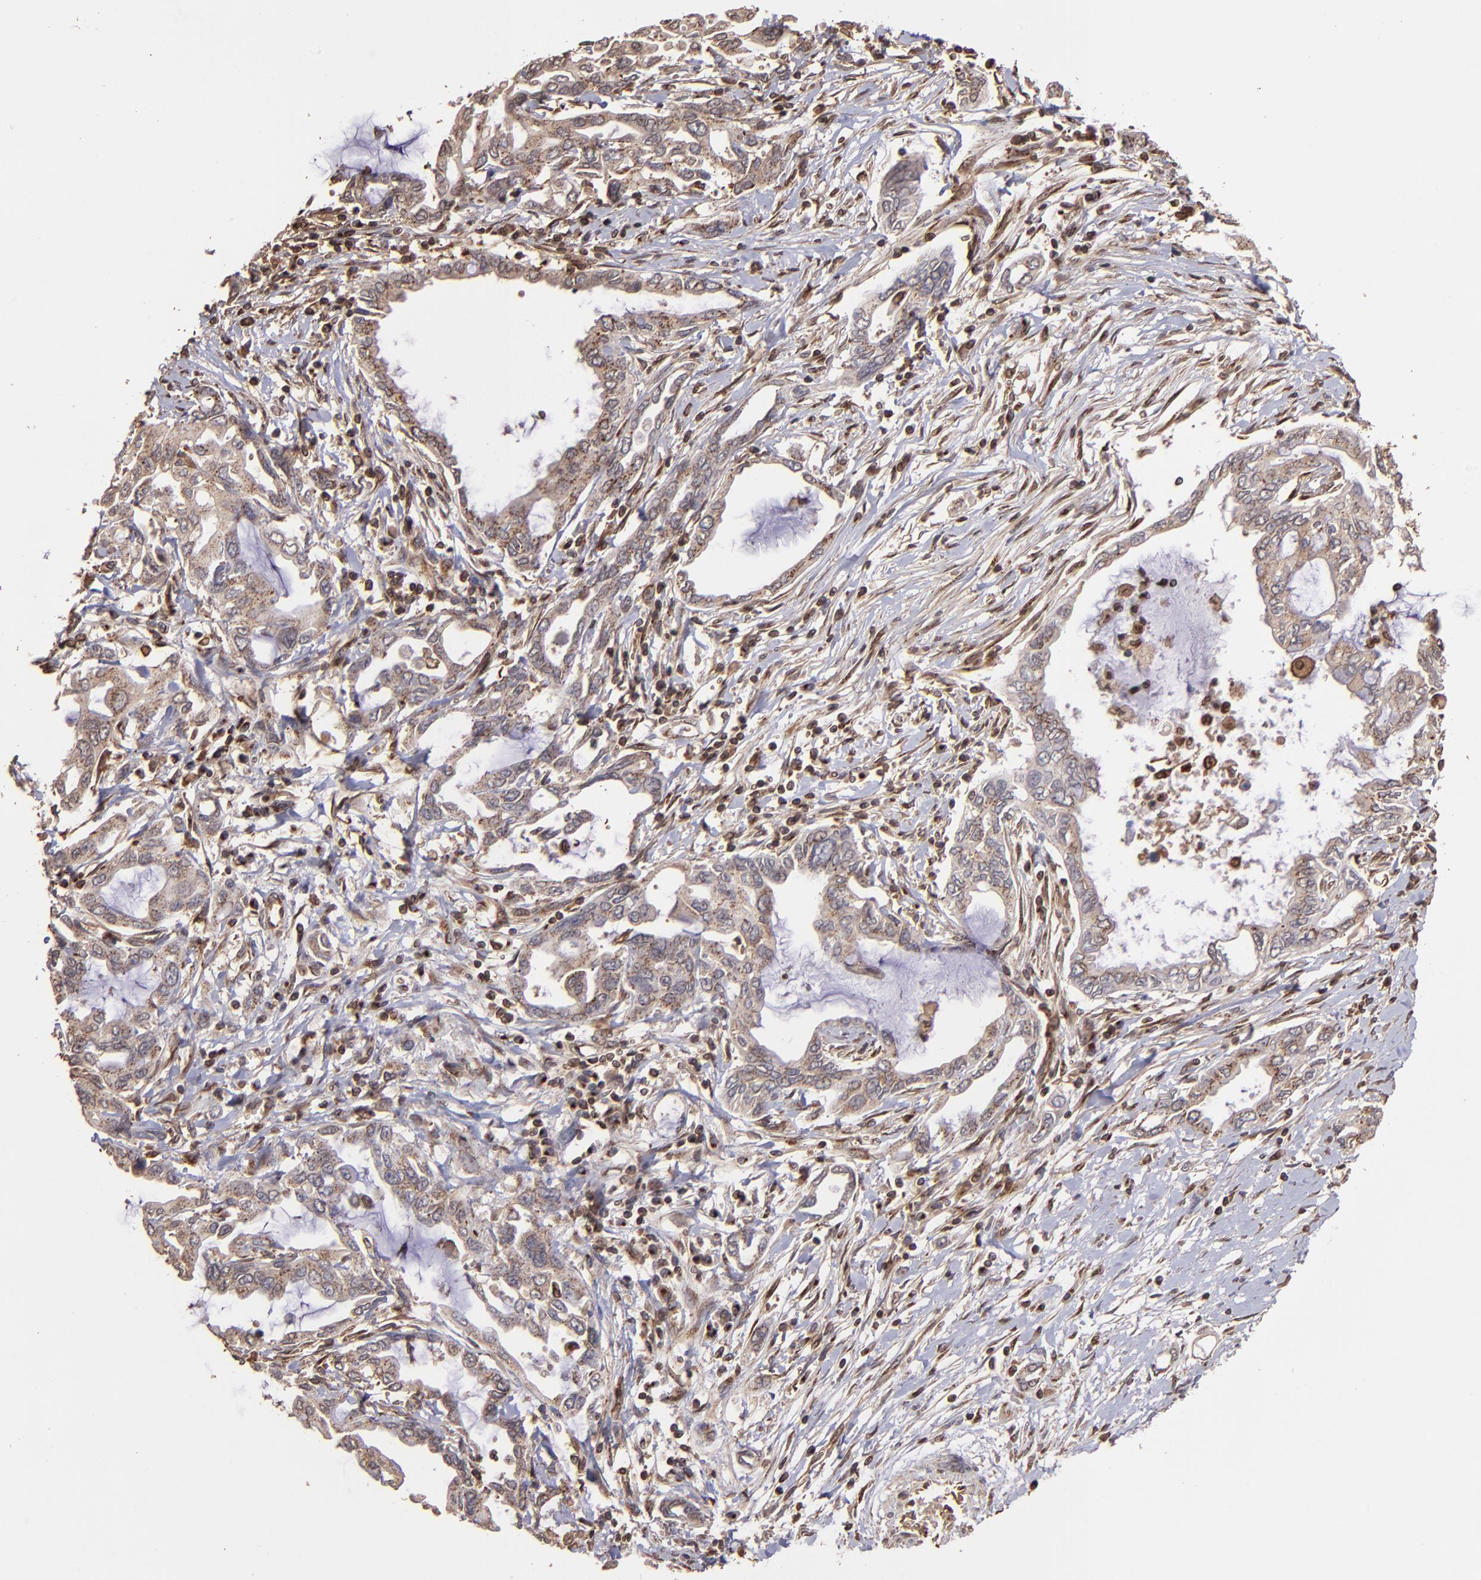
{"staining": {"intensity": "weak", "quantity": "25%-75%", "location": "cytoplasmic/membranous"}, "tissue": "pancreatic cancer", "cell_type": "Tumor cells", "image_type": "cancer", "snomed": [{"axis": "morphology", "description": "Adenocarcinoma, NOS"}, {"axis": "topography", "description": "Pancreas"}], "caption": "This is an image of immunohistochemistry (IHC) staining of pancreatic cancer (adenocarcinoma), which shows weak positivity in the cytoplasmic/membranous of tumor cells.", "gene": "TRIP11", "patient": {"sex": "female", "age": 57}}